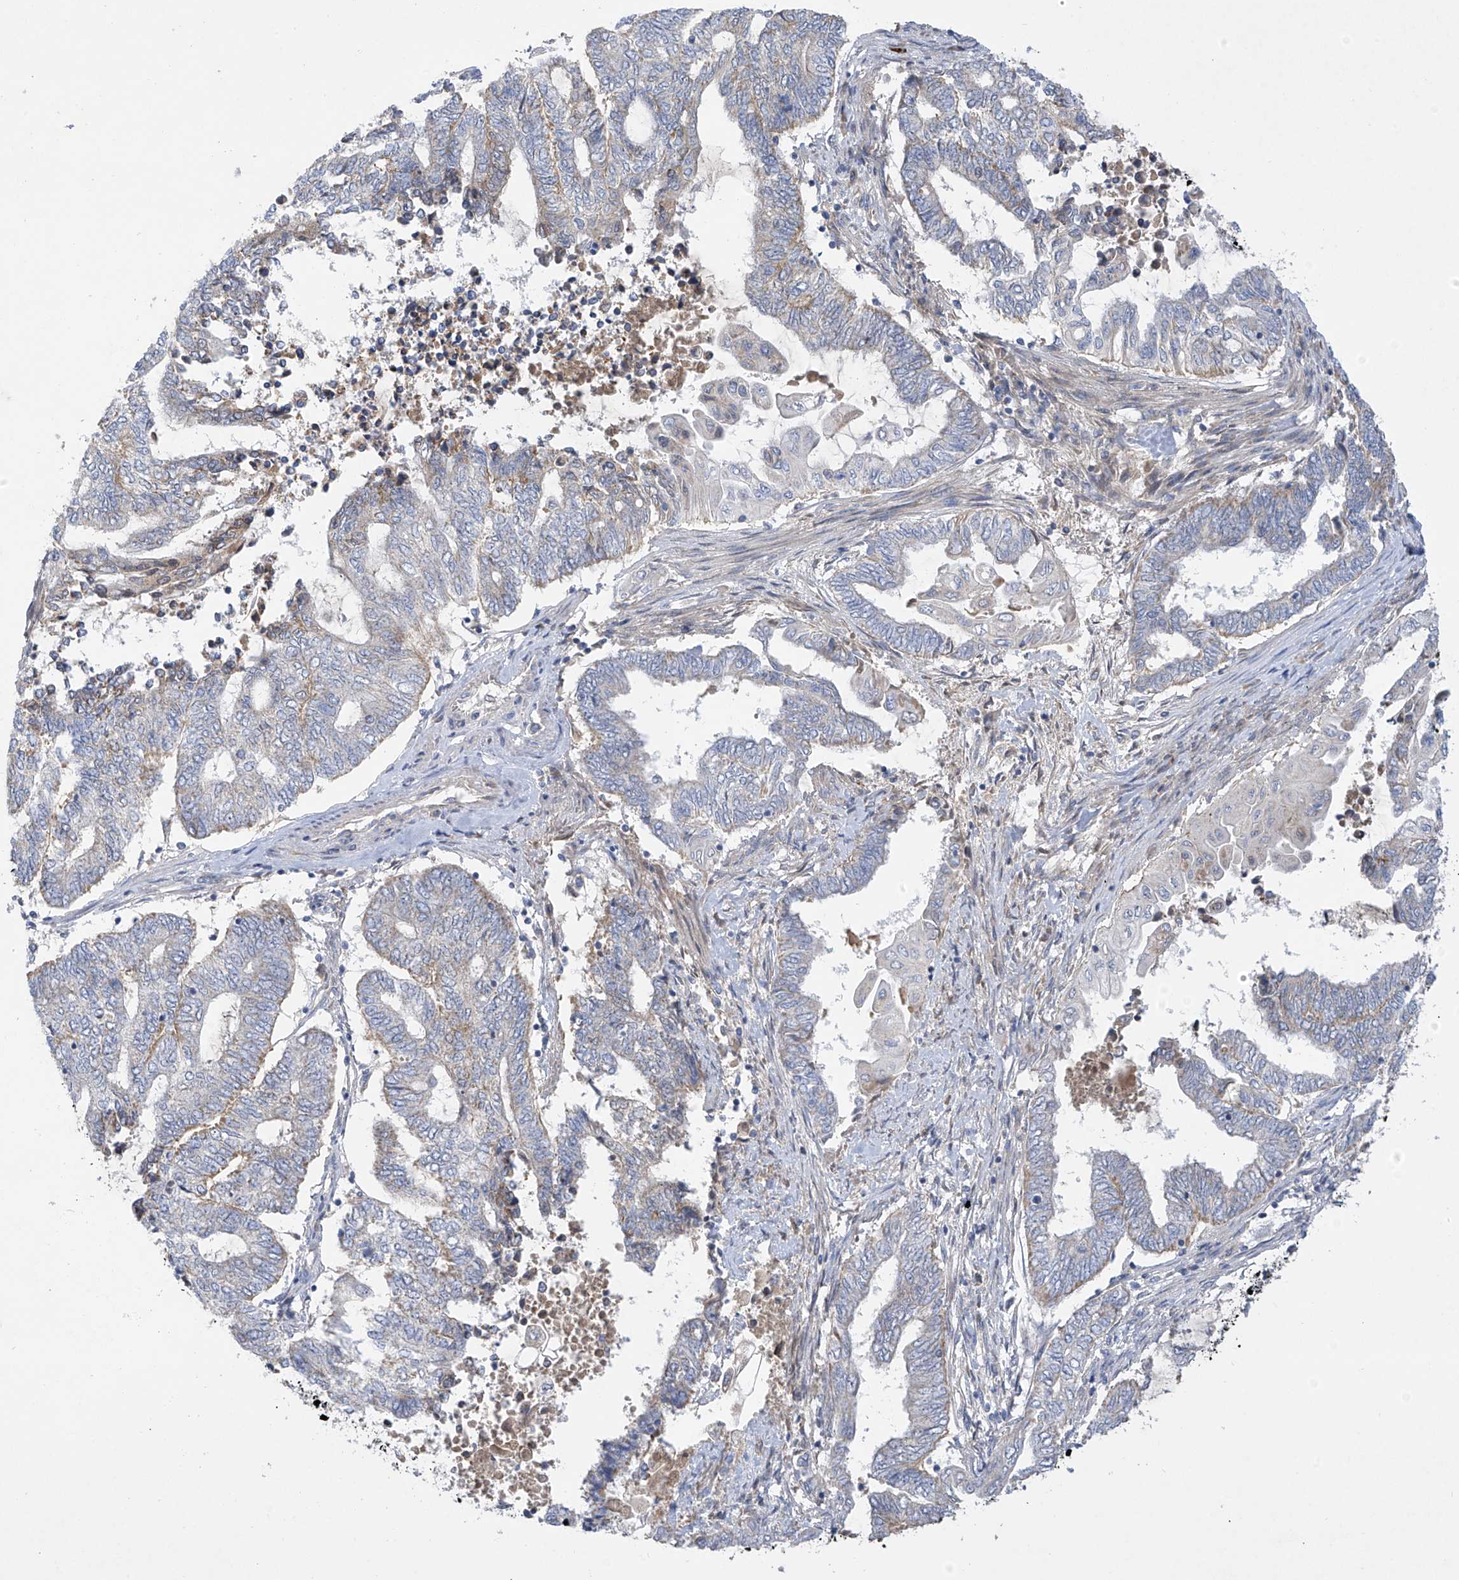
{"staining": {"intensity": "weak", "quantity": "<25%", "location": "cytoplasmic/membranous"}, "tissue": "endometrial cancer", "cell_type": "Tumor cells", "image_type": "cancer", "snomed": [{"axis": "morphology", "description": "Adenocarcinoma, NOS"}, {"axis": "topography", "description": "Uterus"}, {"axis": "topography", "description": "Endometrium"}], "caption": "High power microscopy image of an immunohistochemistry (IHC) micrograph of endometrial adenocarcinoma, revealing no significant positivity in tumor cells.", "gene": "METTL18", "patient": {"sex": "female", "age": 70}}